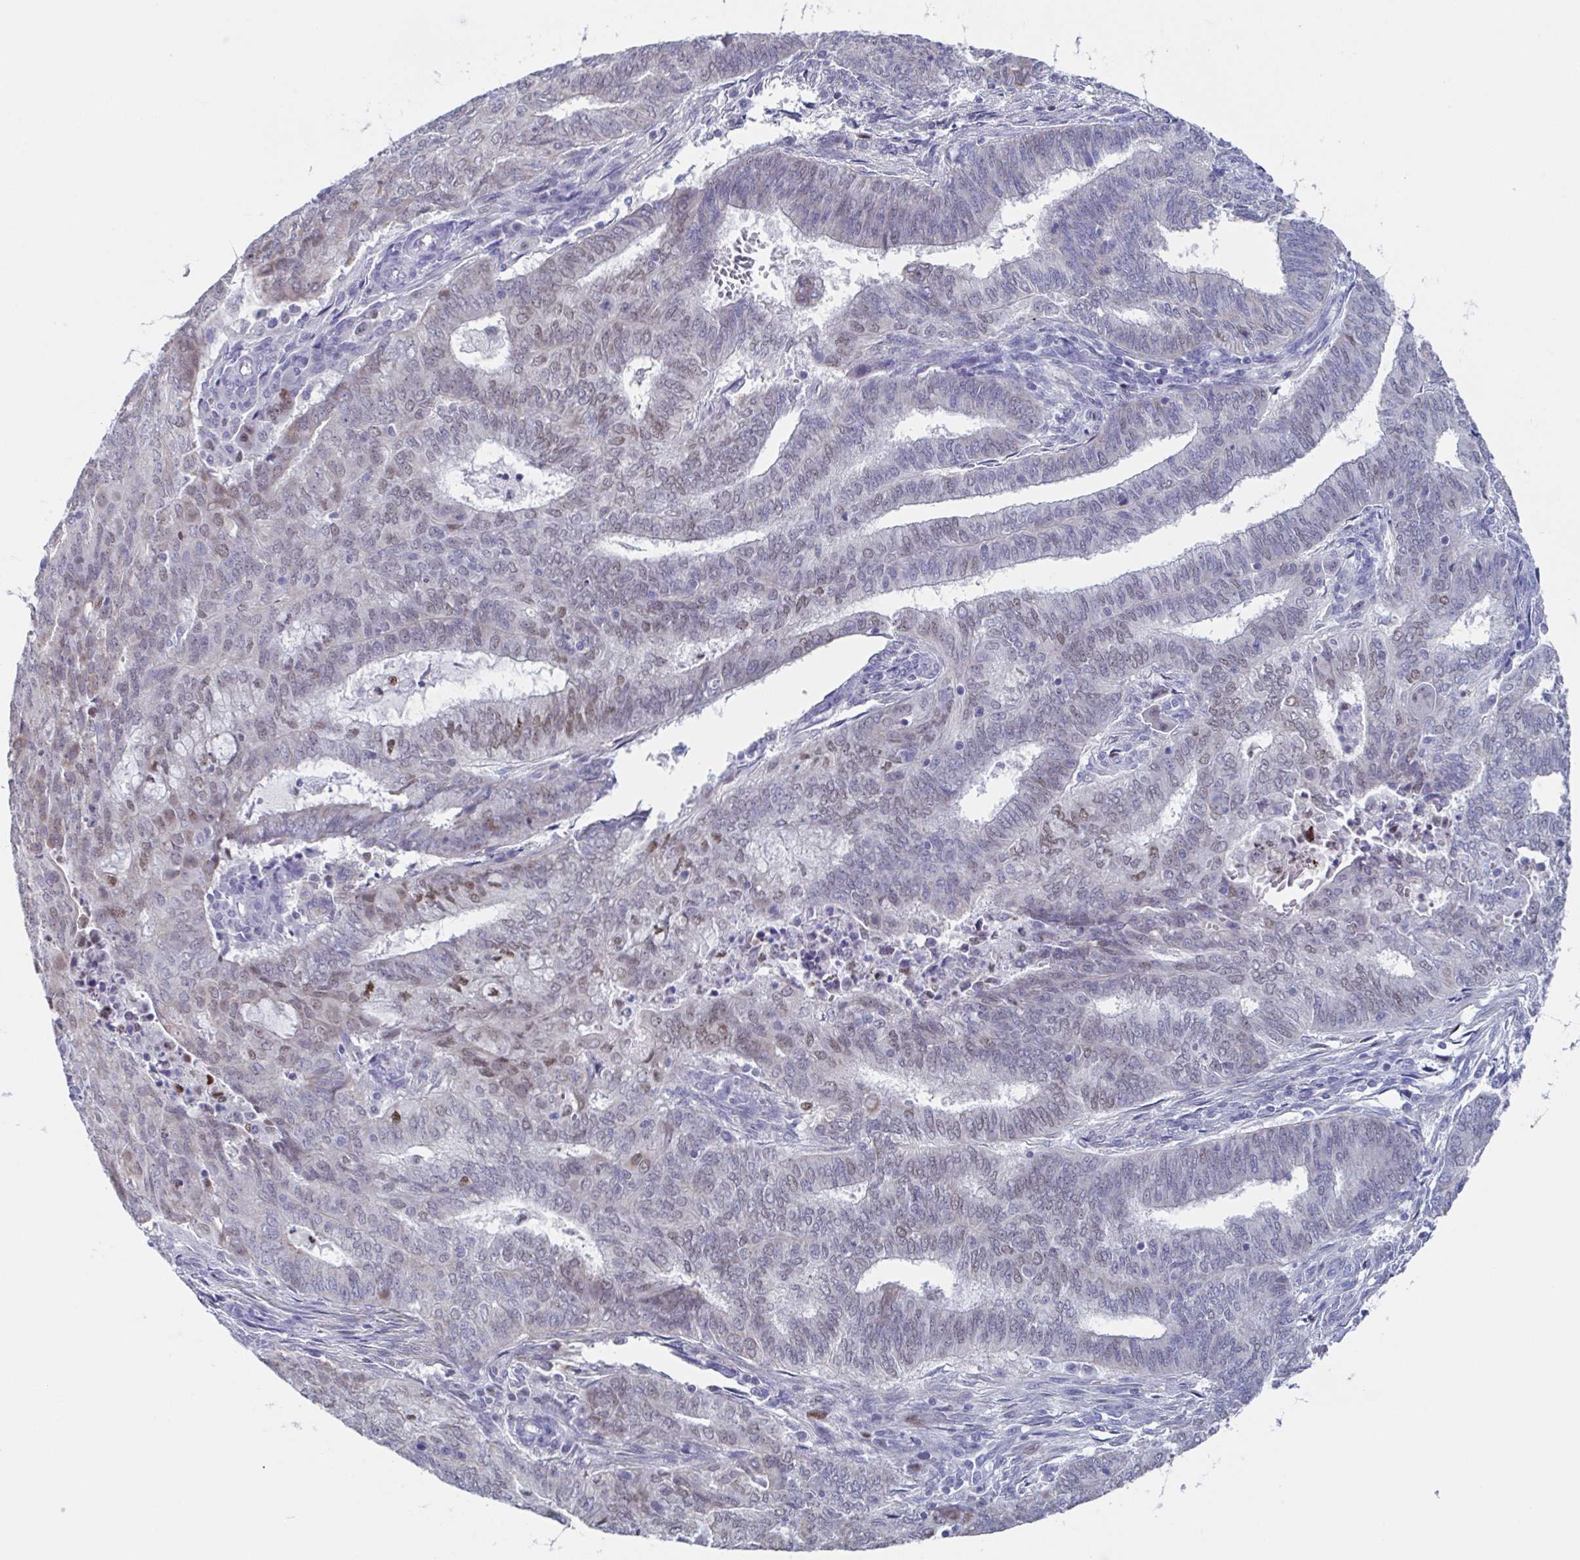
{"staining": {"intensity": "weak", "quantity": "<25%", "location": "nuclear"}, "tissue": "endometrial cancer", "cell_type": "Tumor cells", "image_type": "cancer", "snomed": [{"axis": "morphology", "description": "Adenocarcinoma, NOS"}, {"axis": "topography", "description": "Endometrium"}], "caption": "Protein analysis of adenocarcinoma (endometrial) displays no significant staining in tumor cells.", "gene": "PBOV1", "patient": {"sex": "female", "age": 62}}